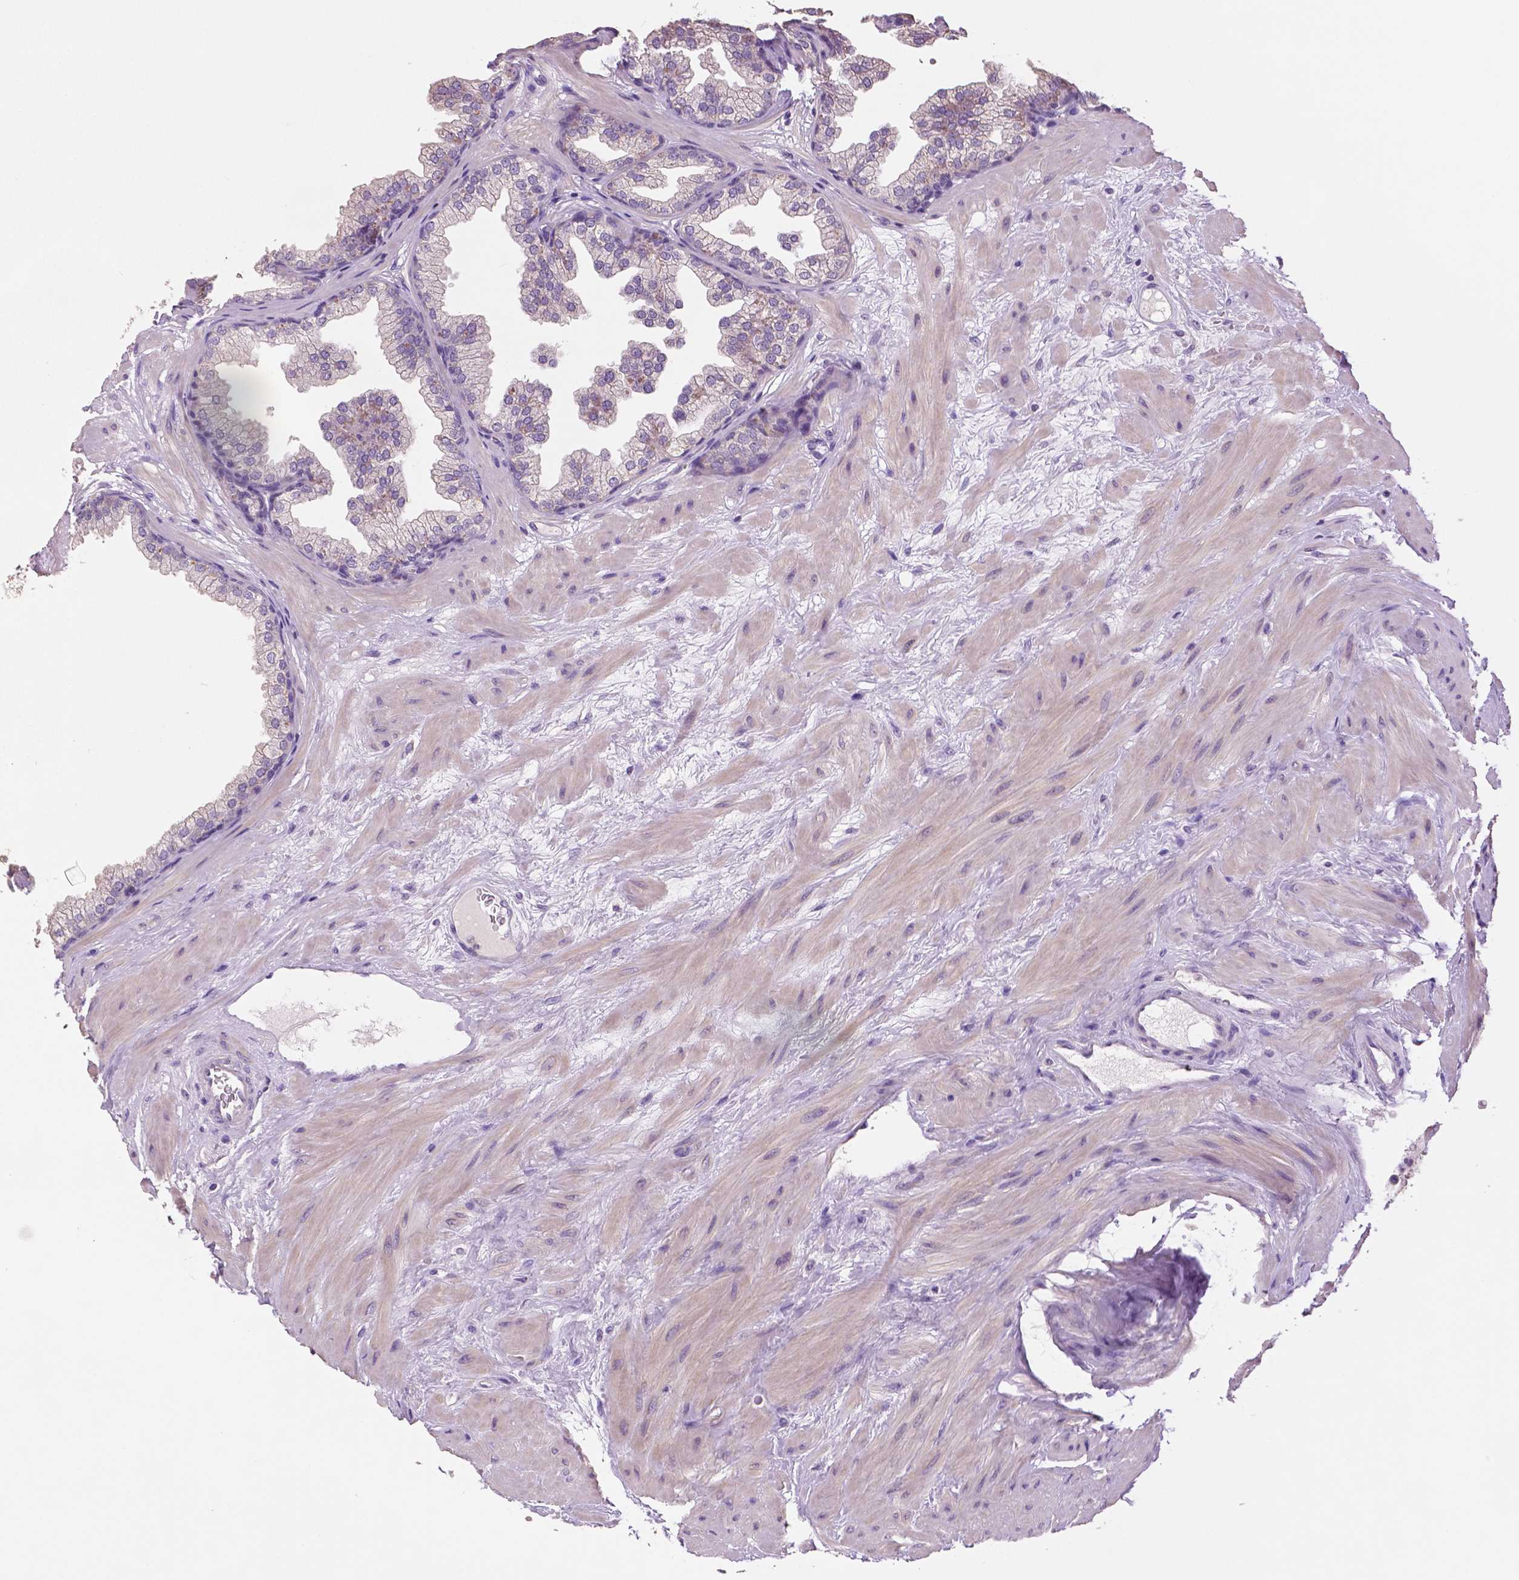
{"staining": {"intensity": "negative", "quantity": "none", "location": "none"}, "tissue": "prostate", "cell_type": "Glandular cells", "image_type": "normal", "snomed": [{"axis": "morphology", "description": "Normal tissue, NOS"}, {"axis": "topography", "description": "Prostate"}], "caption": "This histopathology image is of benign prostate stained with immunohistochemistry to label a protein in brown with the nuclei are counter-stained blue. There is no staining in glandular cells.", "gene": "DNAH12", "patient": {"sex": "male", "age": 37}}